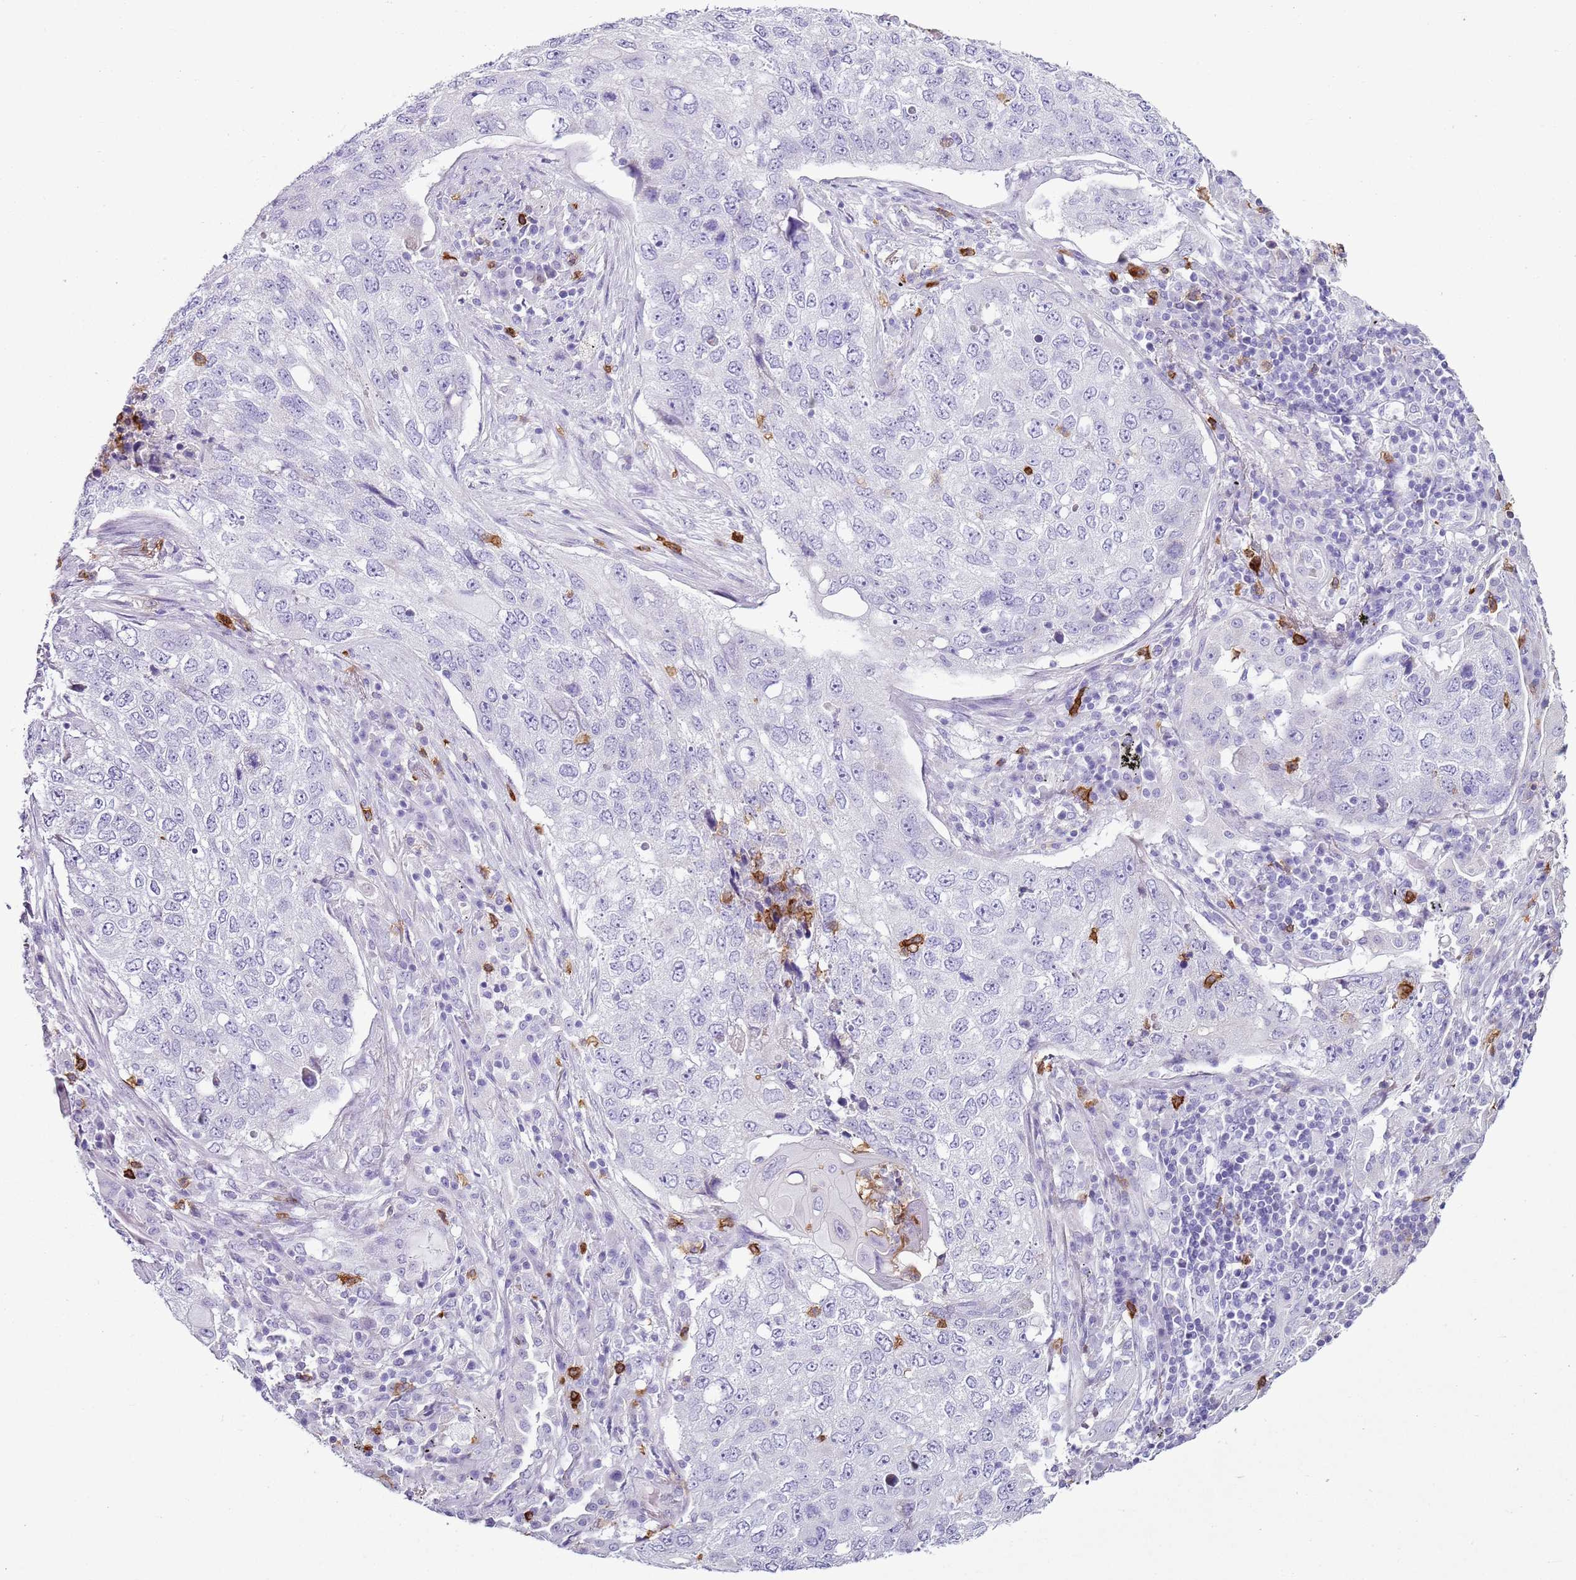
{"staining": {"intensity": "negative", "quantity": "none", "location": "none"}, "tissue": "lung cancer", "cell_type": "Tumor cells", "image_type": "cancer", "snomed": [{"axis": "morphology", "description": "Squamous cell carcinoma, NOS"}, {"axis": "topography", "description": "Lung"}], "caption": "A micrograph of human lung cancer (squamous cell carcinoma) is negative for staining in tumor cells.", "gene": "CD177", "patient": {"sex": "female", "age": 63}}